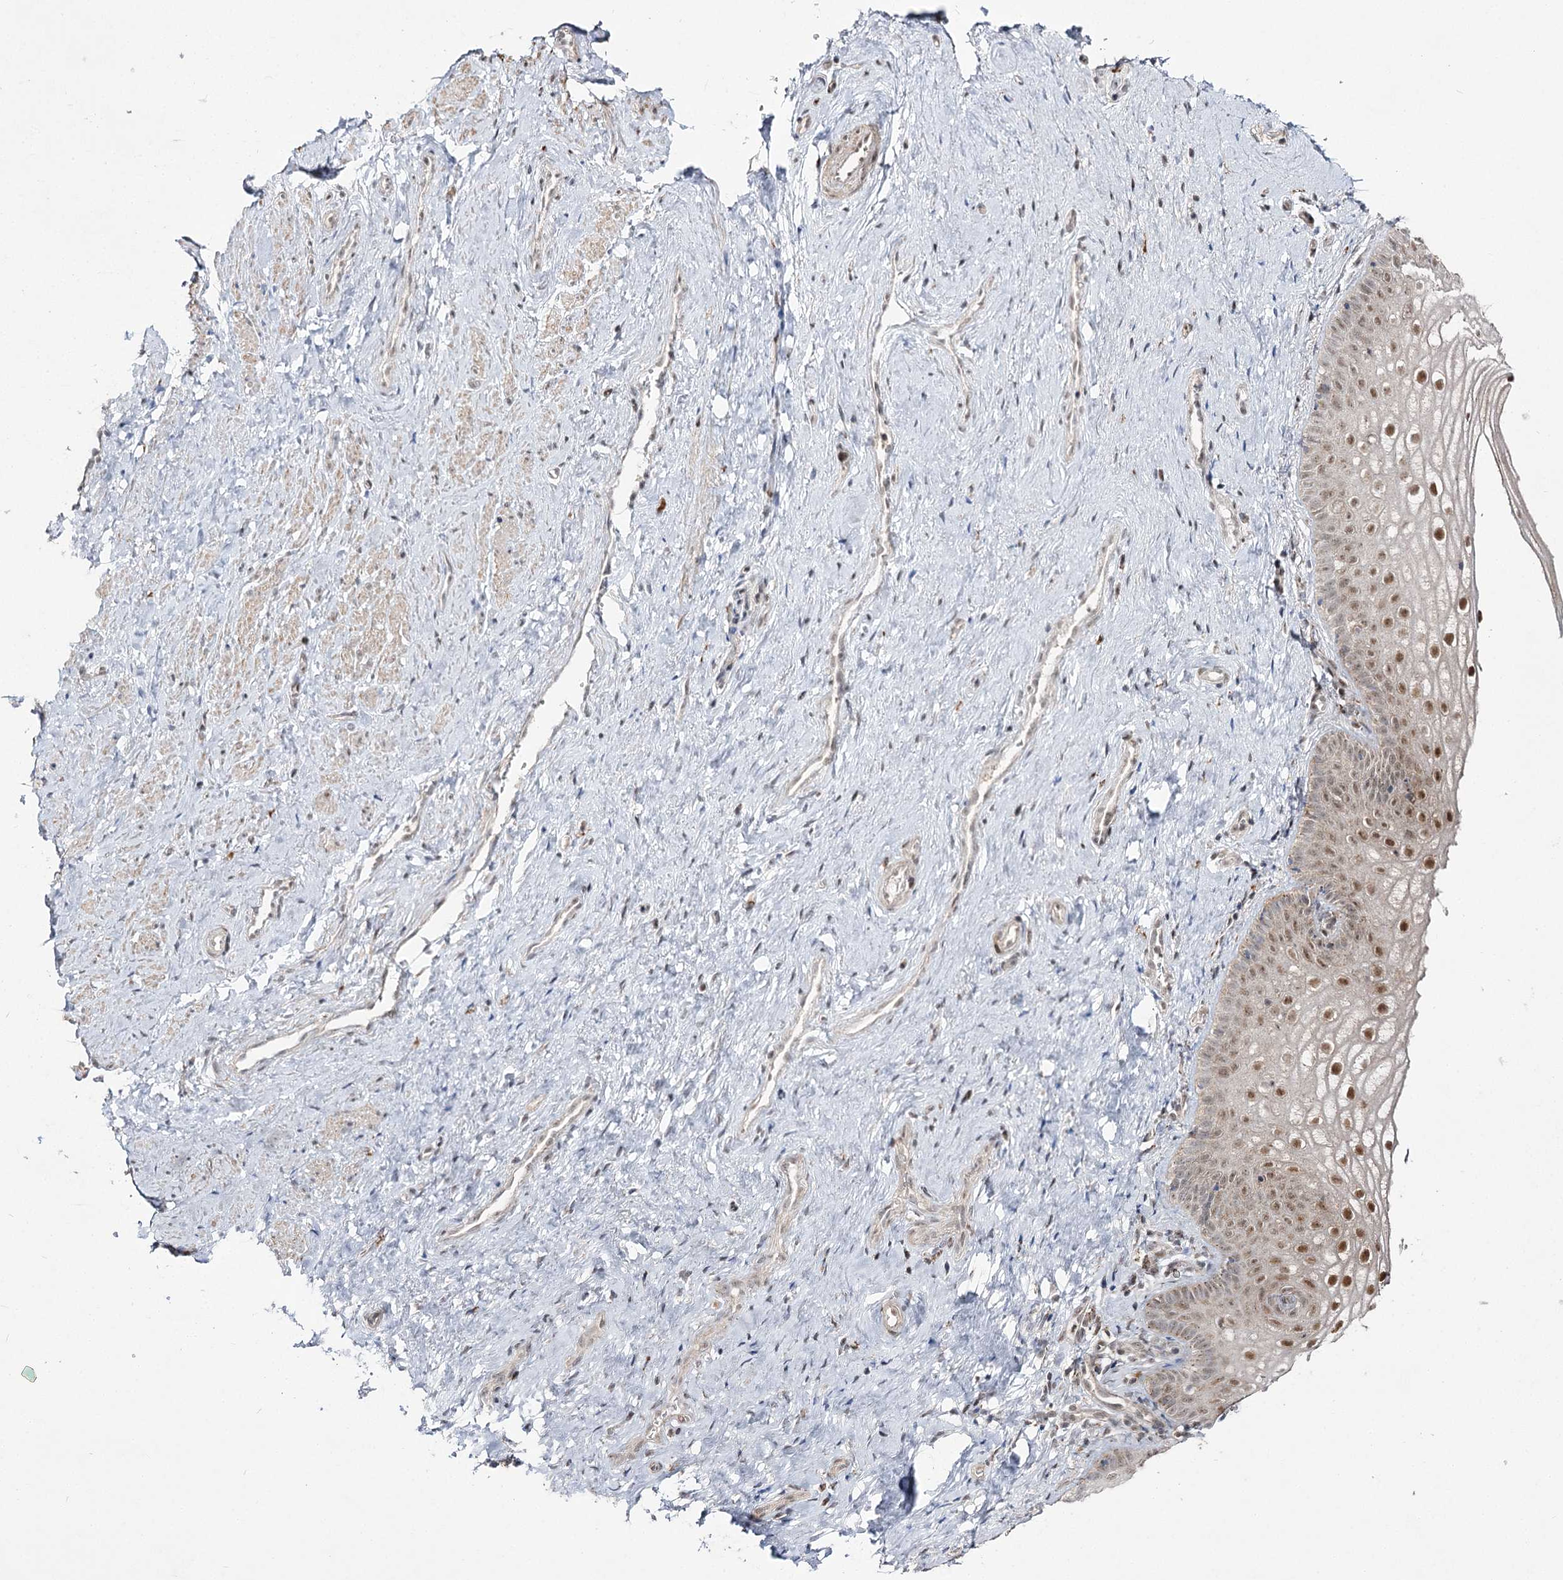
{"staining": {"intensity": "moderate", "quantity": ">75%", "location": "nuclear"}, "tissue": "vagina", "cell_type": "Squamous epithelial cells", "image_type": "normal", "snomed": [{"axis": "morphology", "description": "Normal tissue, NOS"}, {"axis": "topography", "description": "Vagina"}], "caption": "A photomicrograph of human vagina stained for a protein reveals moderate nuclear brown staining in squamous epithelial cells.", "gene": "SLC4A1AP", "patient": {"sex": "female", "age": 46}}